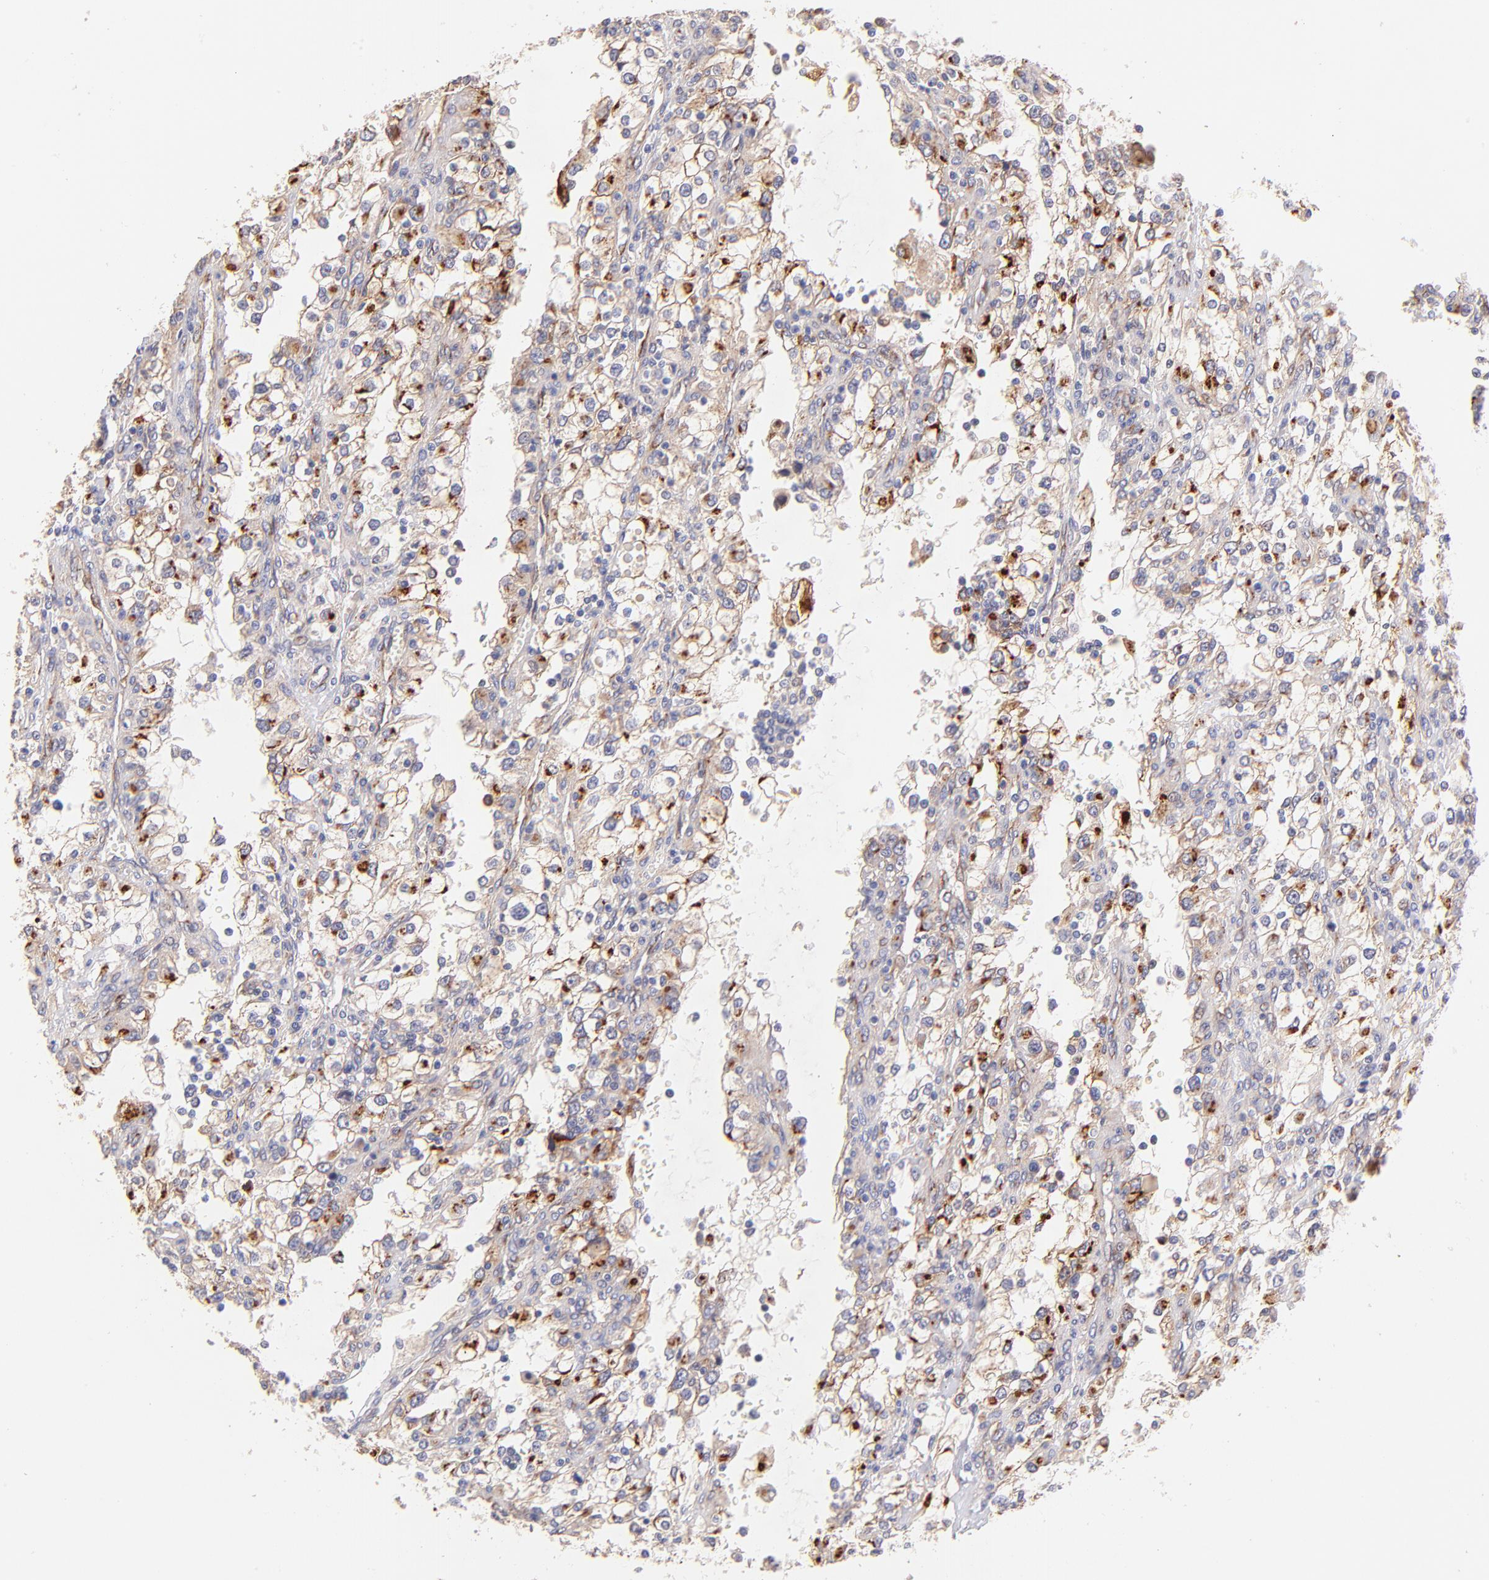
{"staining": {"intensity": "negative", "quantity": "none", "location": "none"}, "tissue": "renal cancer", "cell_type": "Tumor cells", "image_type": "cancer", "snomed": [{"axis": "morphology", "description": "Adenocarcinoma, NOS"}, {"axis": "topography", "description": "Kidney"}], "caption": "DAB immunohistochemical staining of renal cancer reveals no significant staining in tumor cells.", "gene": "SPARC", "patient": {"sex": "female", "age": 52}}